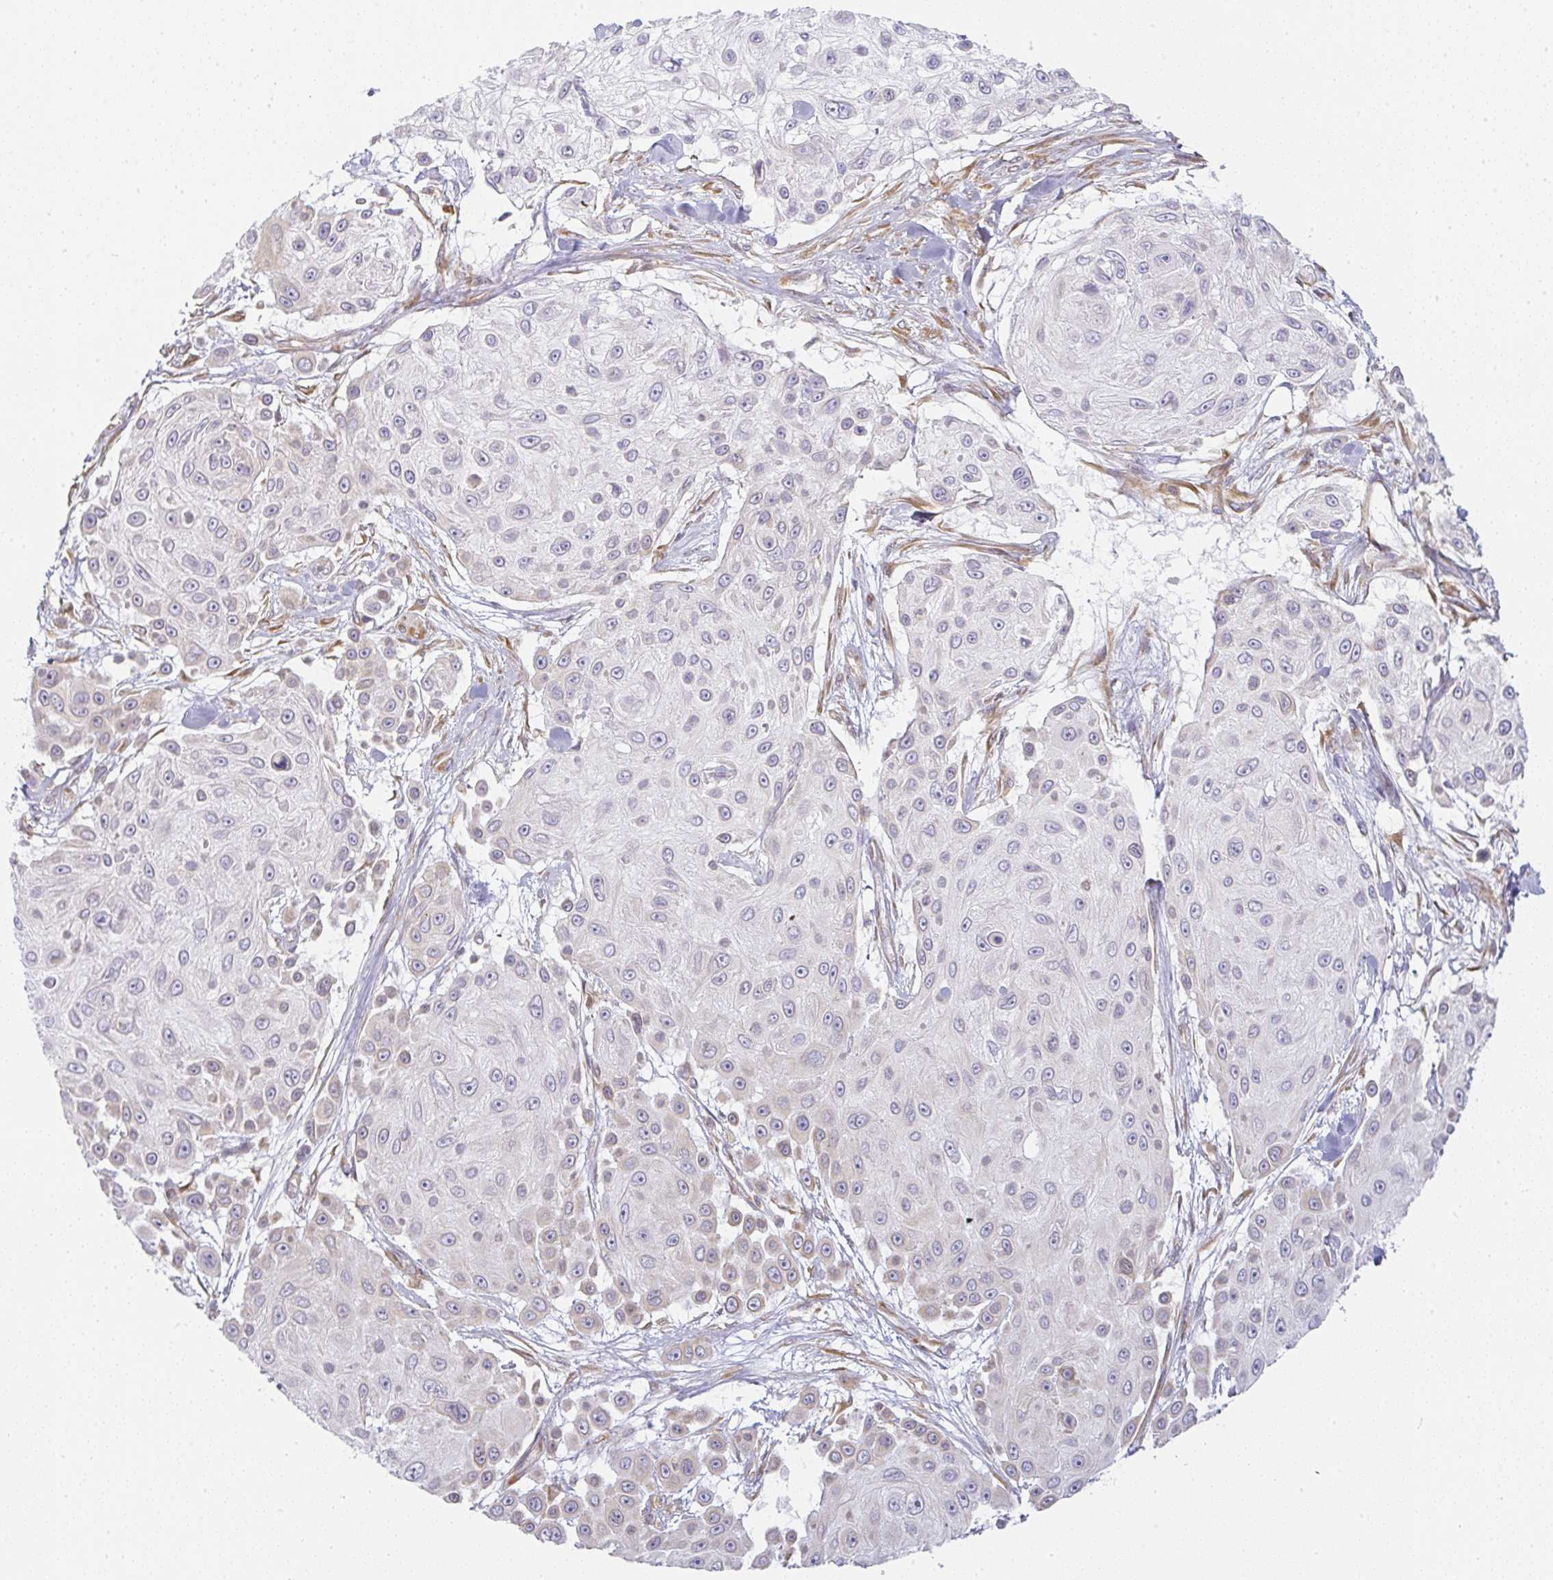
{"staining": {"intensity": "moderate", "quantity": "<25%", "location": "cytoplasmic/membranous"}, "tissue": "skin cancer", "cell_type": "Tumor cells", "image_type": "cancer", "snomed": [{"axis": "morphology", "description": "Squamous cell carcinoma, NOS"}, {"axis": "topography", "description": "Skin"}], "caption": "Skin cancer was stained to show a protein in brown. There is low levels of moderate cytoplasmic/membranous positivity in approximately <25% of tumor cells.", "gene": "DERL2", "patient": {"sex": "male", "age": 67}}